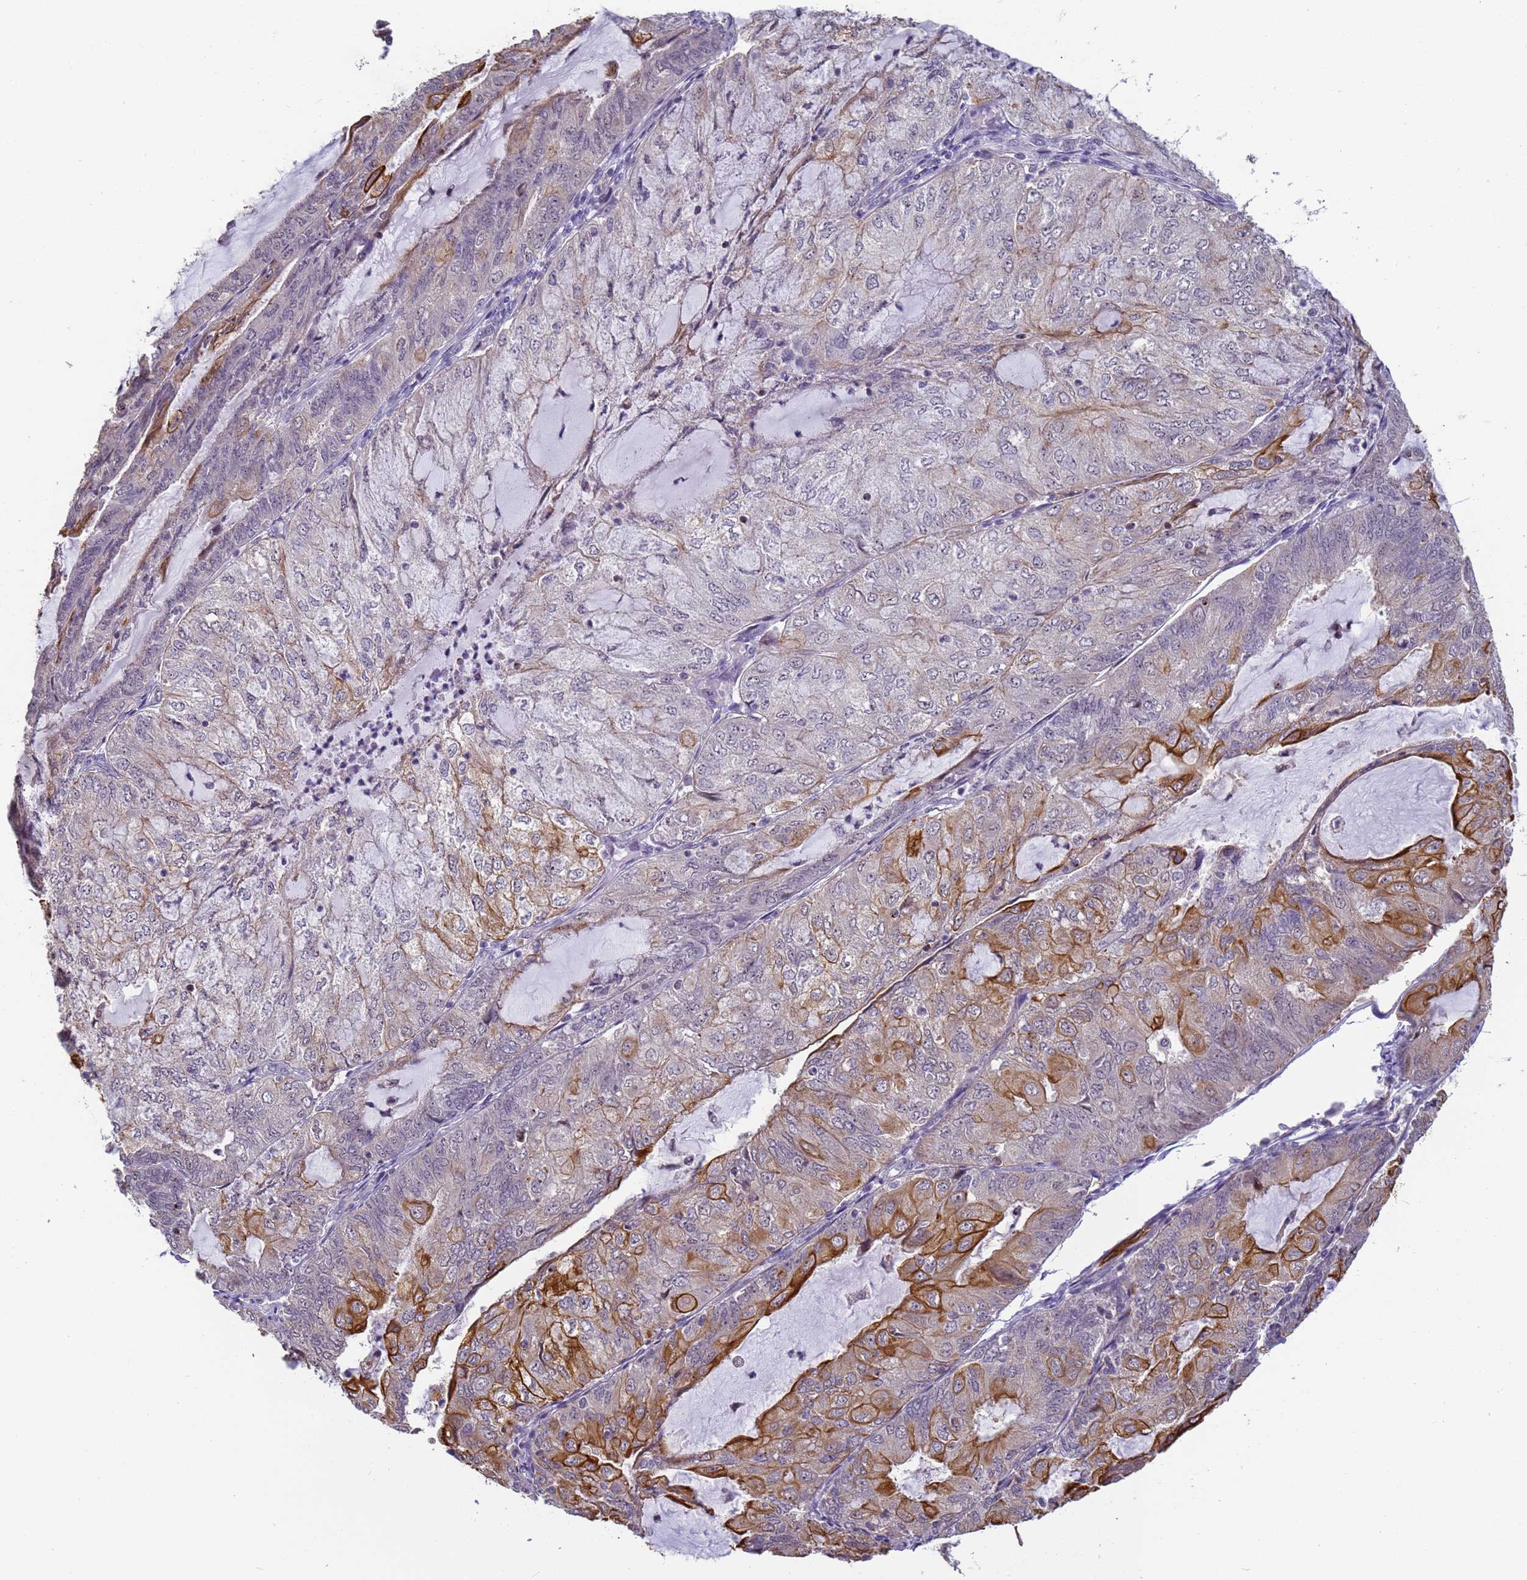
{"staining": {"intensity": "strong", "quantity": "<25%", "location": "cytoplasmic/membranous"}, "tissue": "endometrial cancer", "cell_type": "Tumor cells", "image_type": "cancer", "snomed": [{"axis": "morphology", "description": "Adenocarcinoma, NOS"}, {"axis": "topography", "description": "Endometrium"}], "caption": "This is an image of immunohistochemistry (IHC) staining of endometrial cancer, which shows strong expression in the cytoplasmic/membranous of tumor cells.", "gene": "VWA3A", "patient": {"sex": "female", "age": 81}}